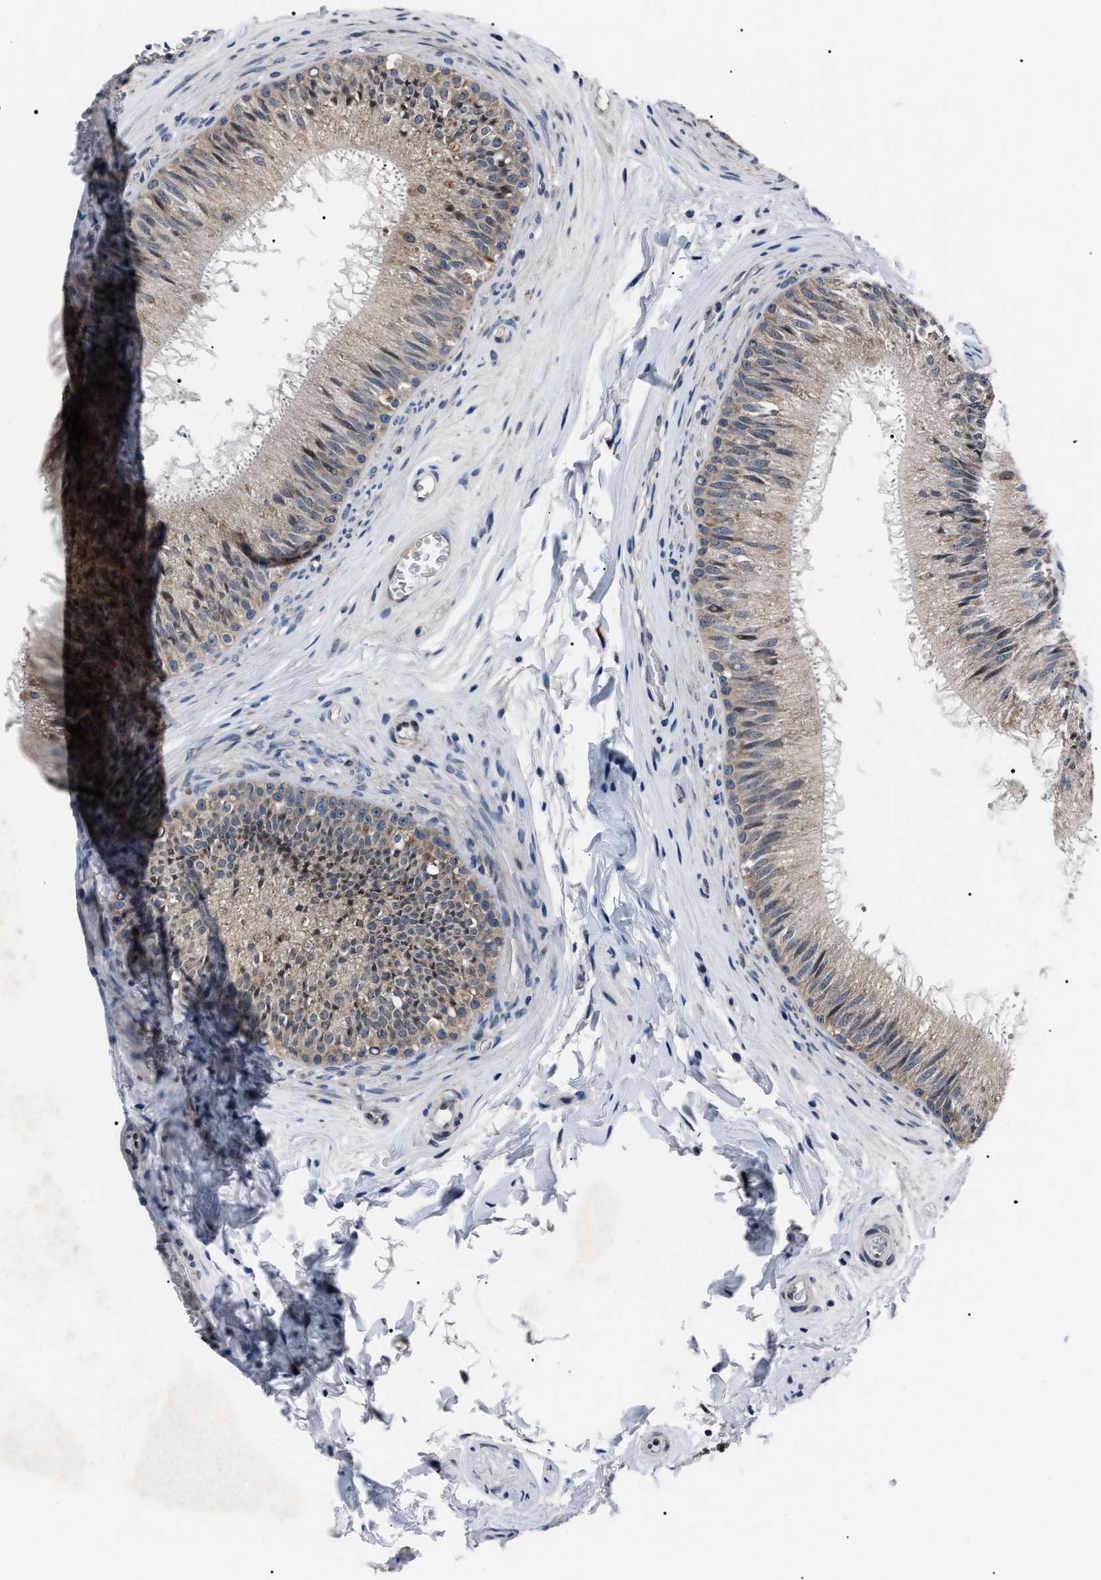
{"staining": {"intensity": "weak", "quantity": ">75%", "location": "cytoplasmic/membranous"}, "tissue": "epididymis", "cell_type": "Glandular cells", "image_type": "normal", "snomed": [{"axis": "morphology", "description": "Normal tissue, NOS"}, {"axis": "topography", "description": "Testis"}, {"axis": "topography", "description": "Epididymis"}], "caption": "Immunohistochemistry (IHC) (DAB) staining of normal epididymis demonstrates weak cytoplasmic/membranous protein positivity in approximately >75% of glandular cells.", "gene": "LRRC14", "patient": {"sex": "male", "age": 36}}